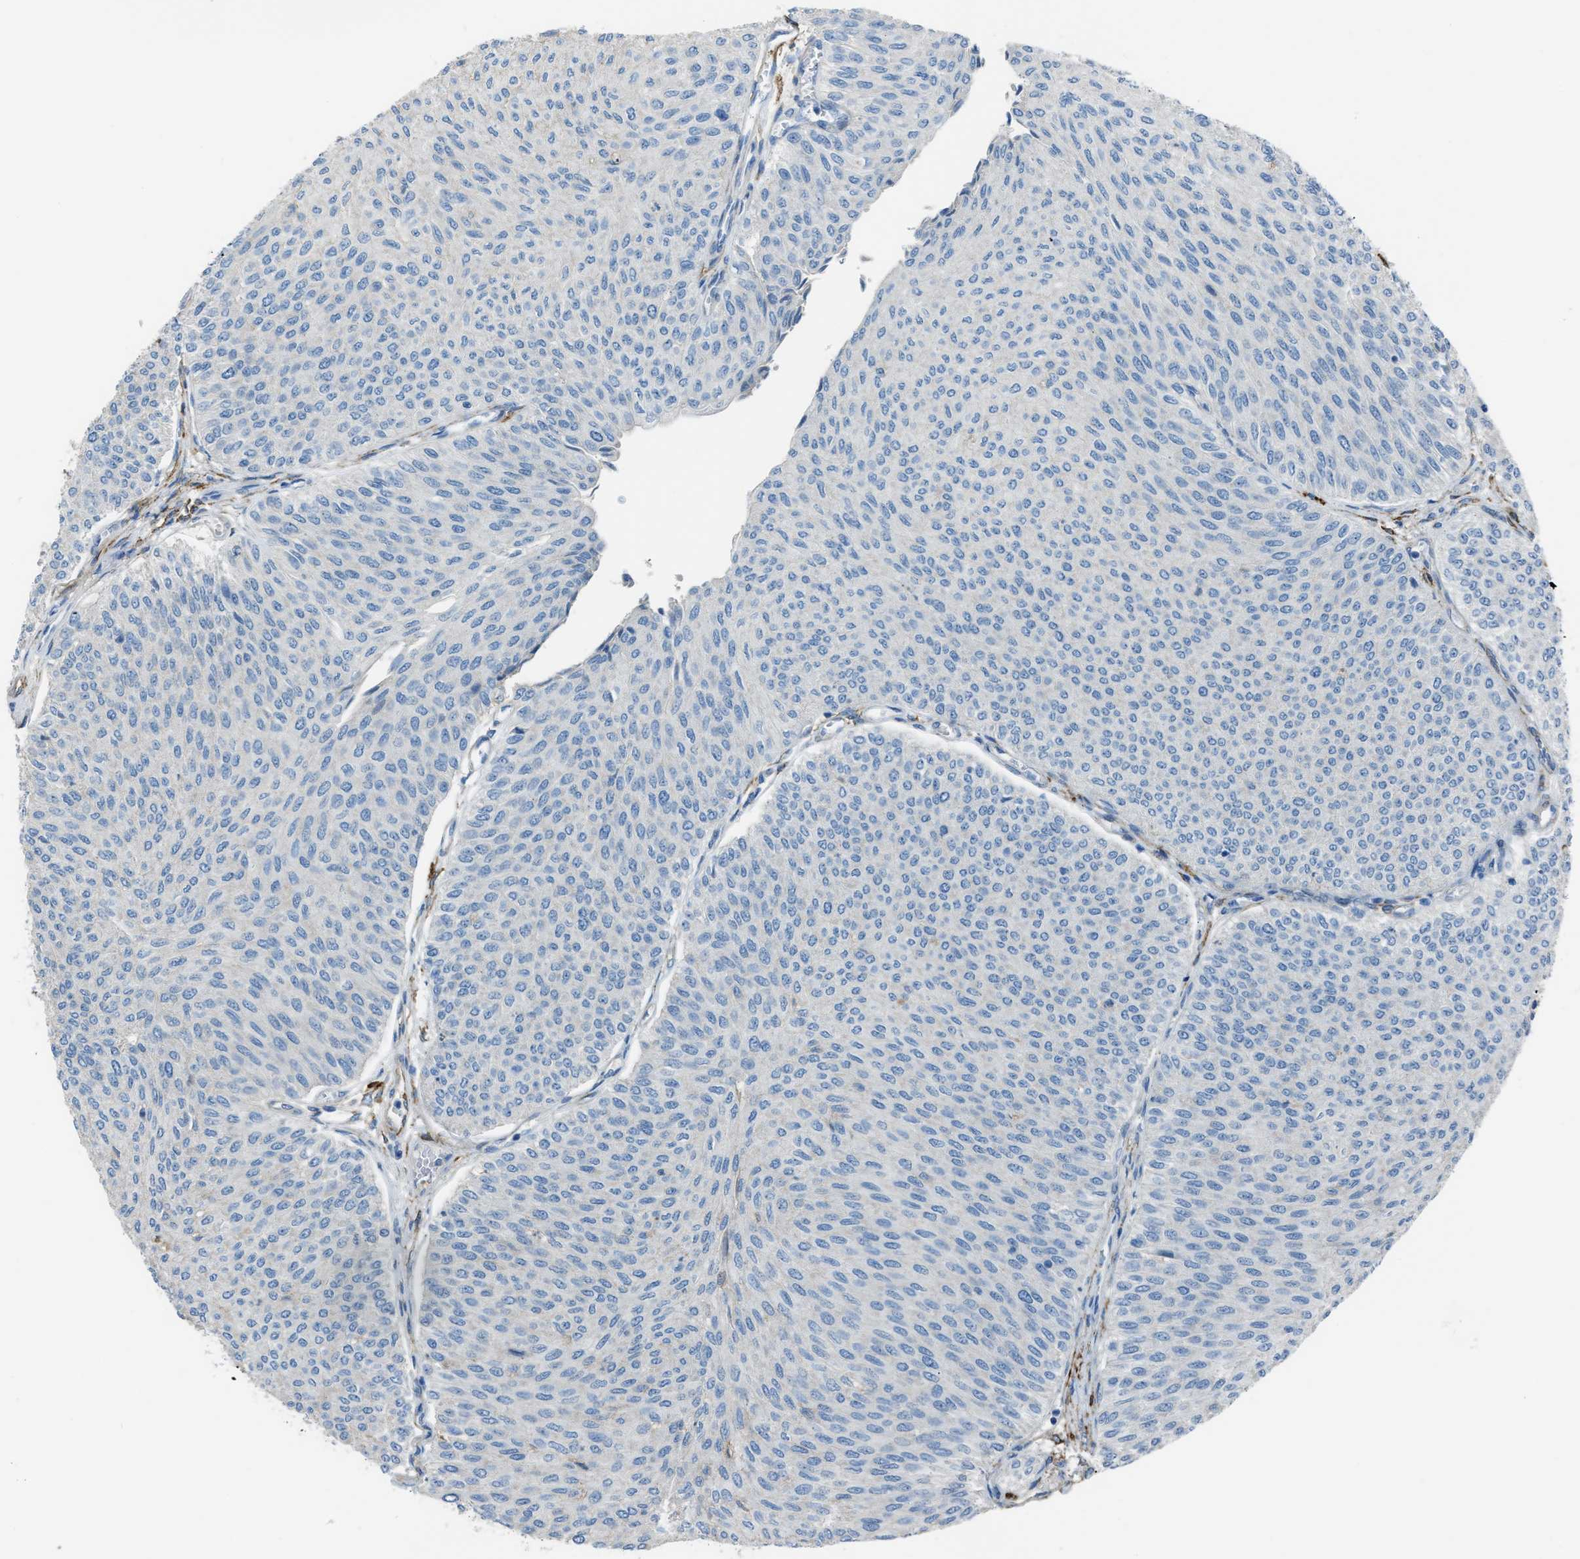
{"staining": {"intensity": "negative", "quantity": "none", "location": "none"}, "tissue": "urothelial cancer", "cell_type": "Tumor cells", "image_type": "cancer", "snomed": [{"axis": "morphology", "description": "Urothelial carcinoma, Low grade"}, {"axis": "topography", "description": "Urinary bladder"}], "caption": "A histopathology image of human urothelial cancer is negative for staining in tumor cells.", "gene": "SLC22A15", "patient": {"sex": "male", "age": 78}}